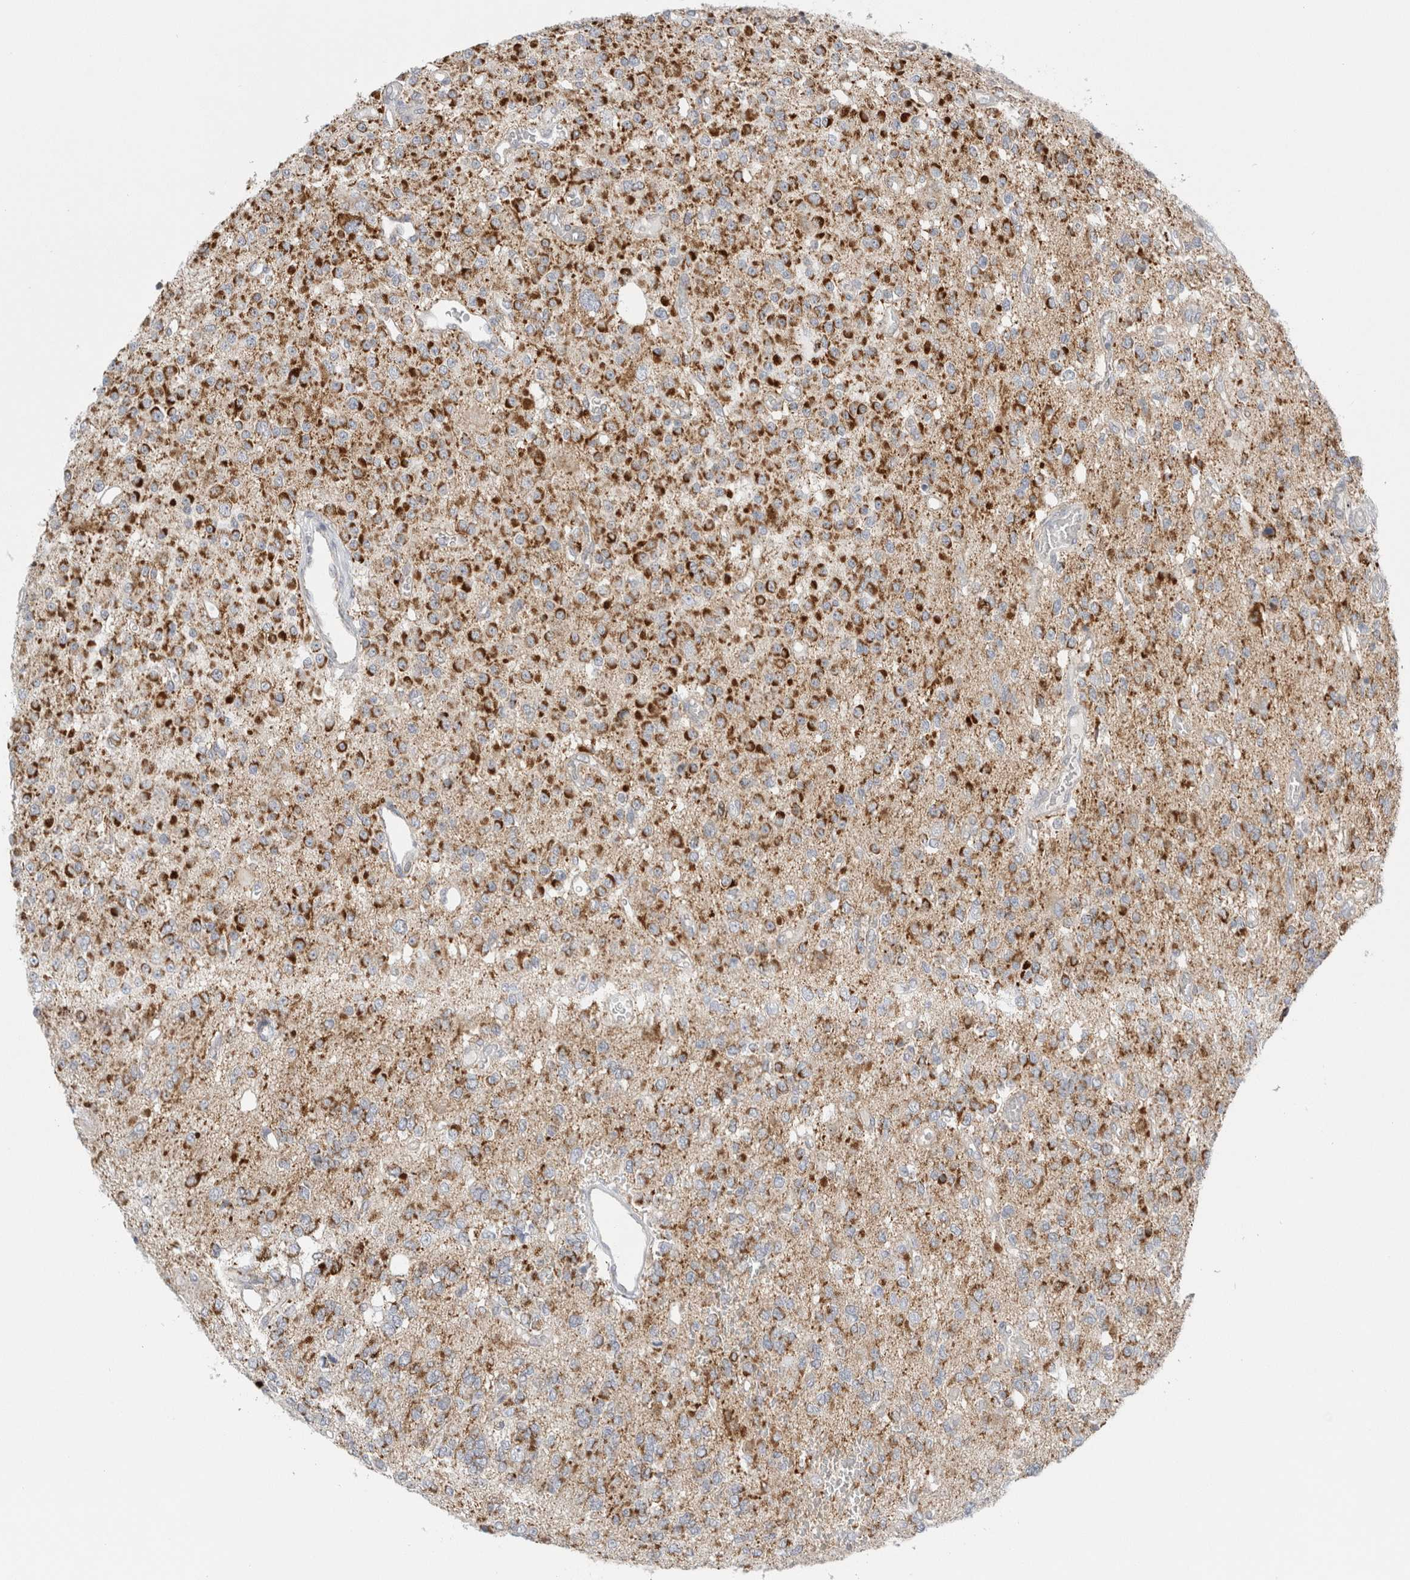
{"staining": {"intensity": "strong", "quantity": ">75%", "location": "cytoplasmic/membranous"}, "tissue": "glioma", "cell_type": "Tumor cells", "image_type": "cancer", "snomed": [{"axis": "morphology", "description": "Glioma, malignant, Low grade"}, {"axis": "topography", "description": "Brain"}], "caption": "Tumor cells display strong cytoplasmic/membranous positivity in about >75% of cells in glioma. The staining is performed using DAB (3,3'-diaminobenzidine) brown chromogen to label protein expression. The nuclei are counter-stained blue using hematoxylin.", "gene": "FAHD1", "patient": {"sex": "male", "age": 38}}